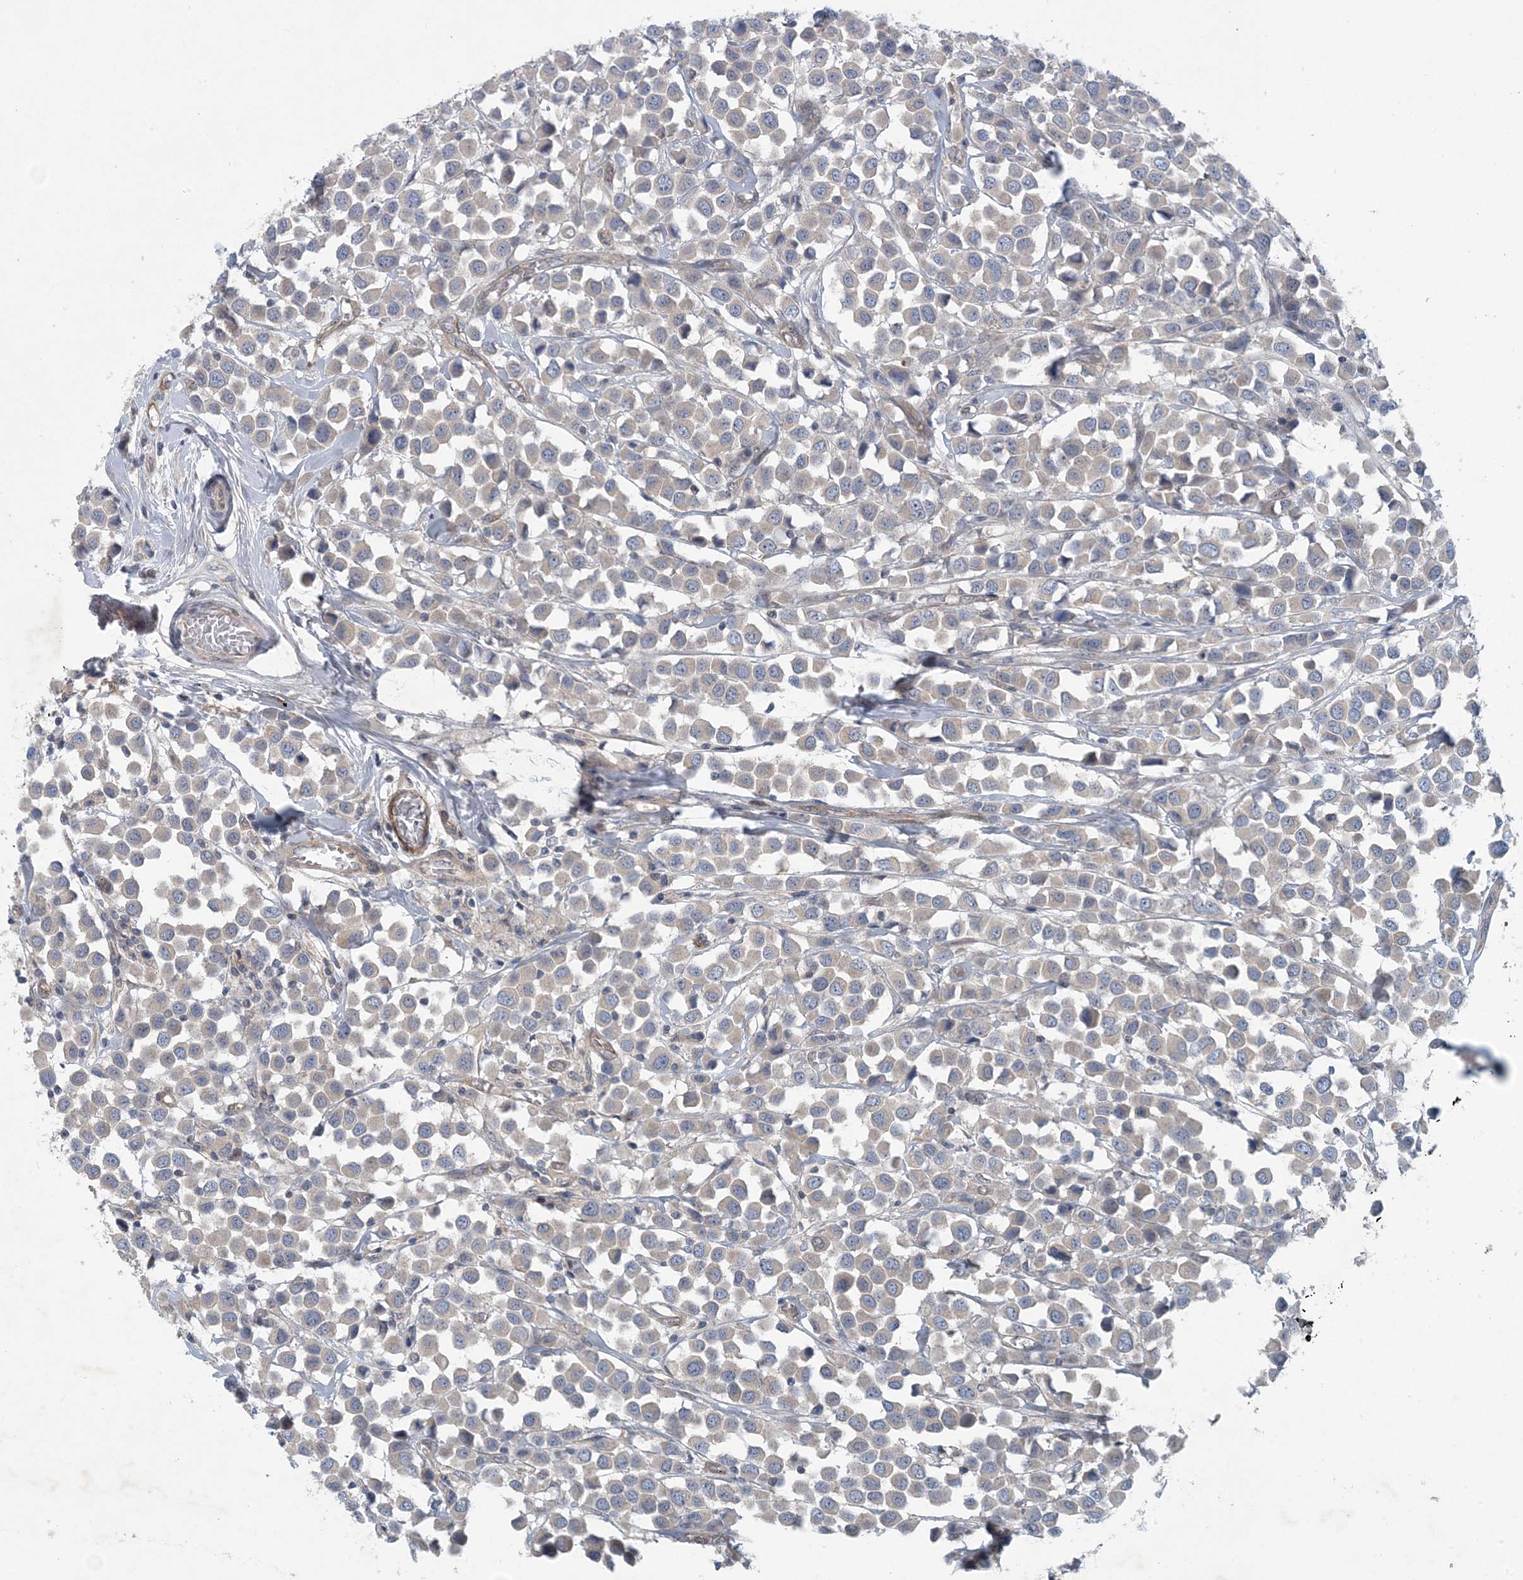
{"staining": {"intensity": "weak", "quantity": "<25%", "location": "cytoplasmic/membranous"}, "tissue": "breast cancer", "cell_type": "Tumor cells", "image_type": "cancer", "snomed": [{"axis": "morphology", "description": "Duct carcinoma"}, {"axis": "topography", "description": "Breast"}], "caption": "Immunohistochemical staining of human intraductal carcinoma (breast) demonstrates no significant positivity in tumor cells.", "gene": "HIKESHI", "patient": {"sex": "female", "age": 61}}